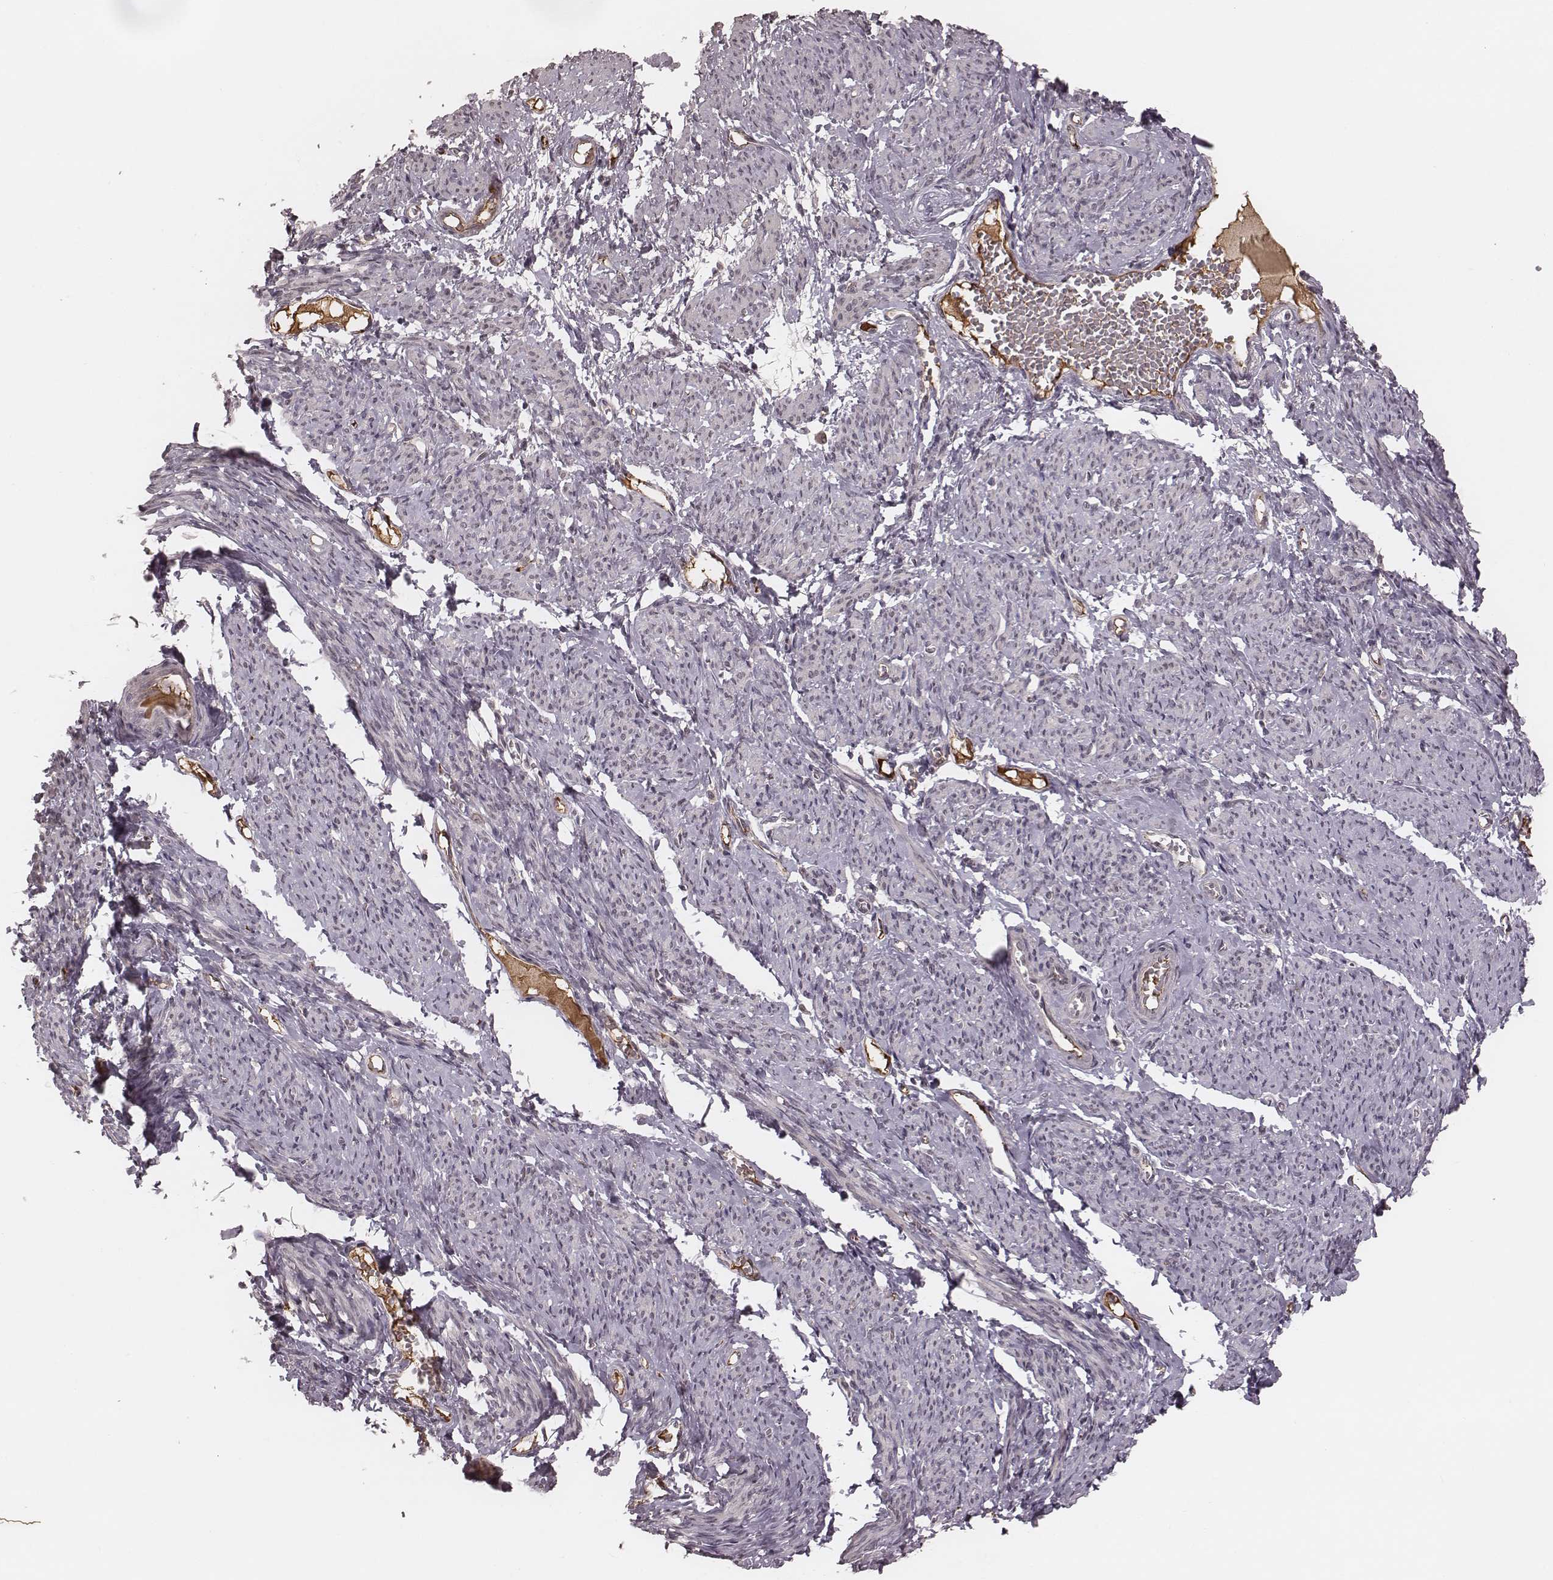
{"staining": {"intensity": "negative", "quantity": "none", "location": "none"}, "tissue": "smooth muscle", "cell_type": "Smooth muscle cells", "image_type": "normal", "snomed": [{"axis": "morphology", "description": "Normal tissue, NOS"}, {"axis": "topography", "description": "Smooth muscle"}], "caption": "Immunohistochemistry (IHC) of normal human smooth muscle exhibits no positivity in smooth muscle cells.", "gene": "IL5", "patient": {"sex": "female", "age": 65}}